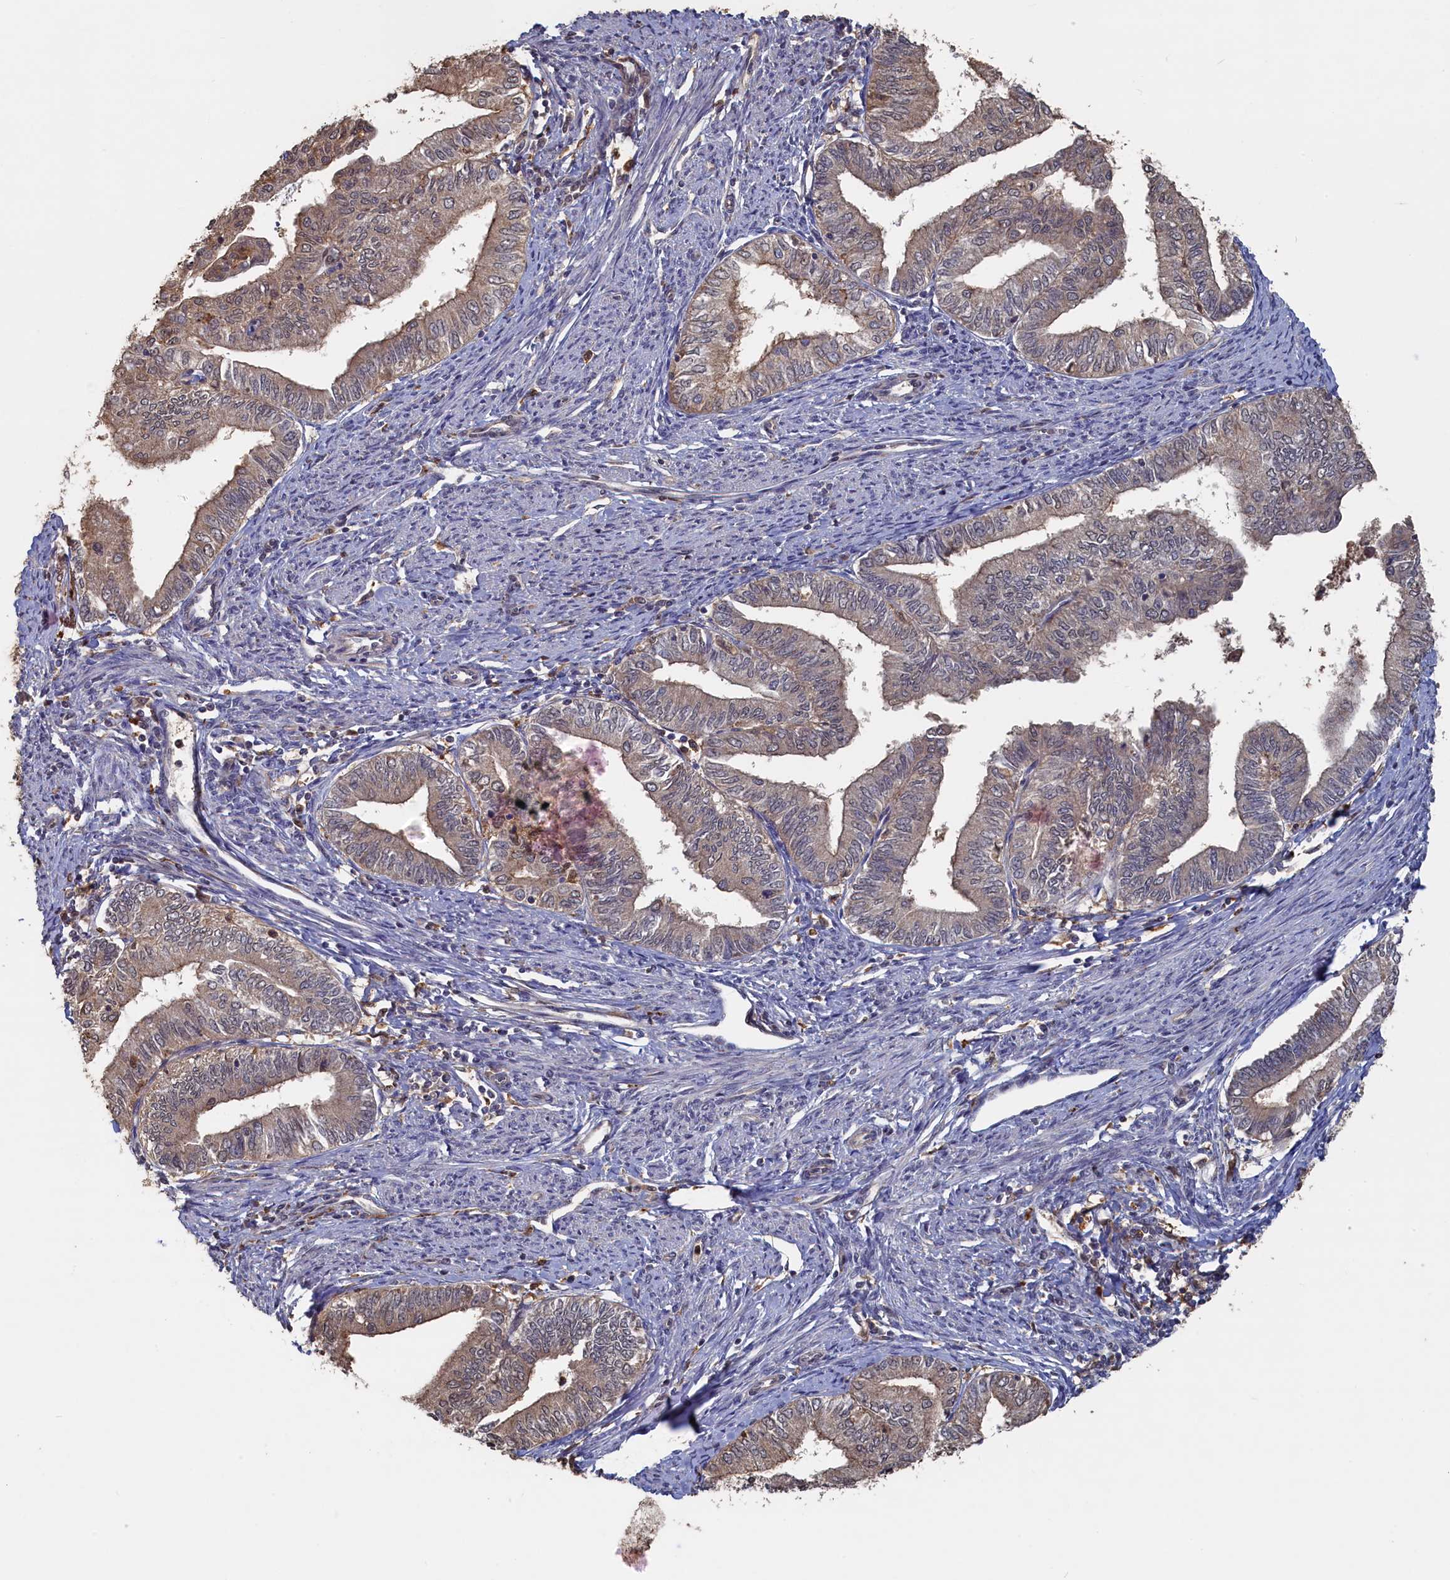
{"staining": {"intensity": "weak", "quantity": "25%-75%", "location": "cytoplasmic/membranous,nuclear"}, "tissue": "endometrial cancer", "cell_type": "Tumor cells", "image_type": "cancer", "snomed": [{"axis": "morphology", "description": "Adenocarcinoma, NOS"}, {"axis": "topography", "description": "Endometrium"}], "caption": "This is an image of IHC staining of adenocarcinoma (endometrial), which shows weak positivity in the cytoplasmic/membranous and nuclear of tumor cells.", "gene": "UCHL3", "patient": {"sex": "female", "age": 66}}